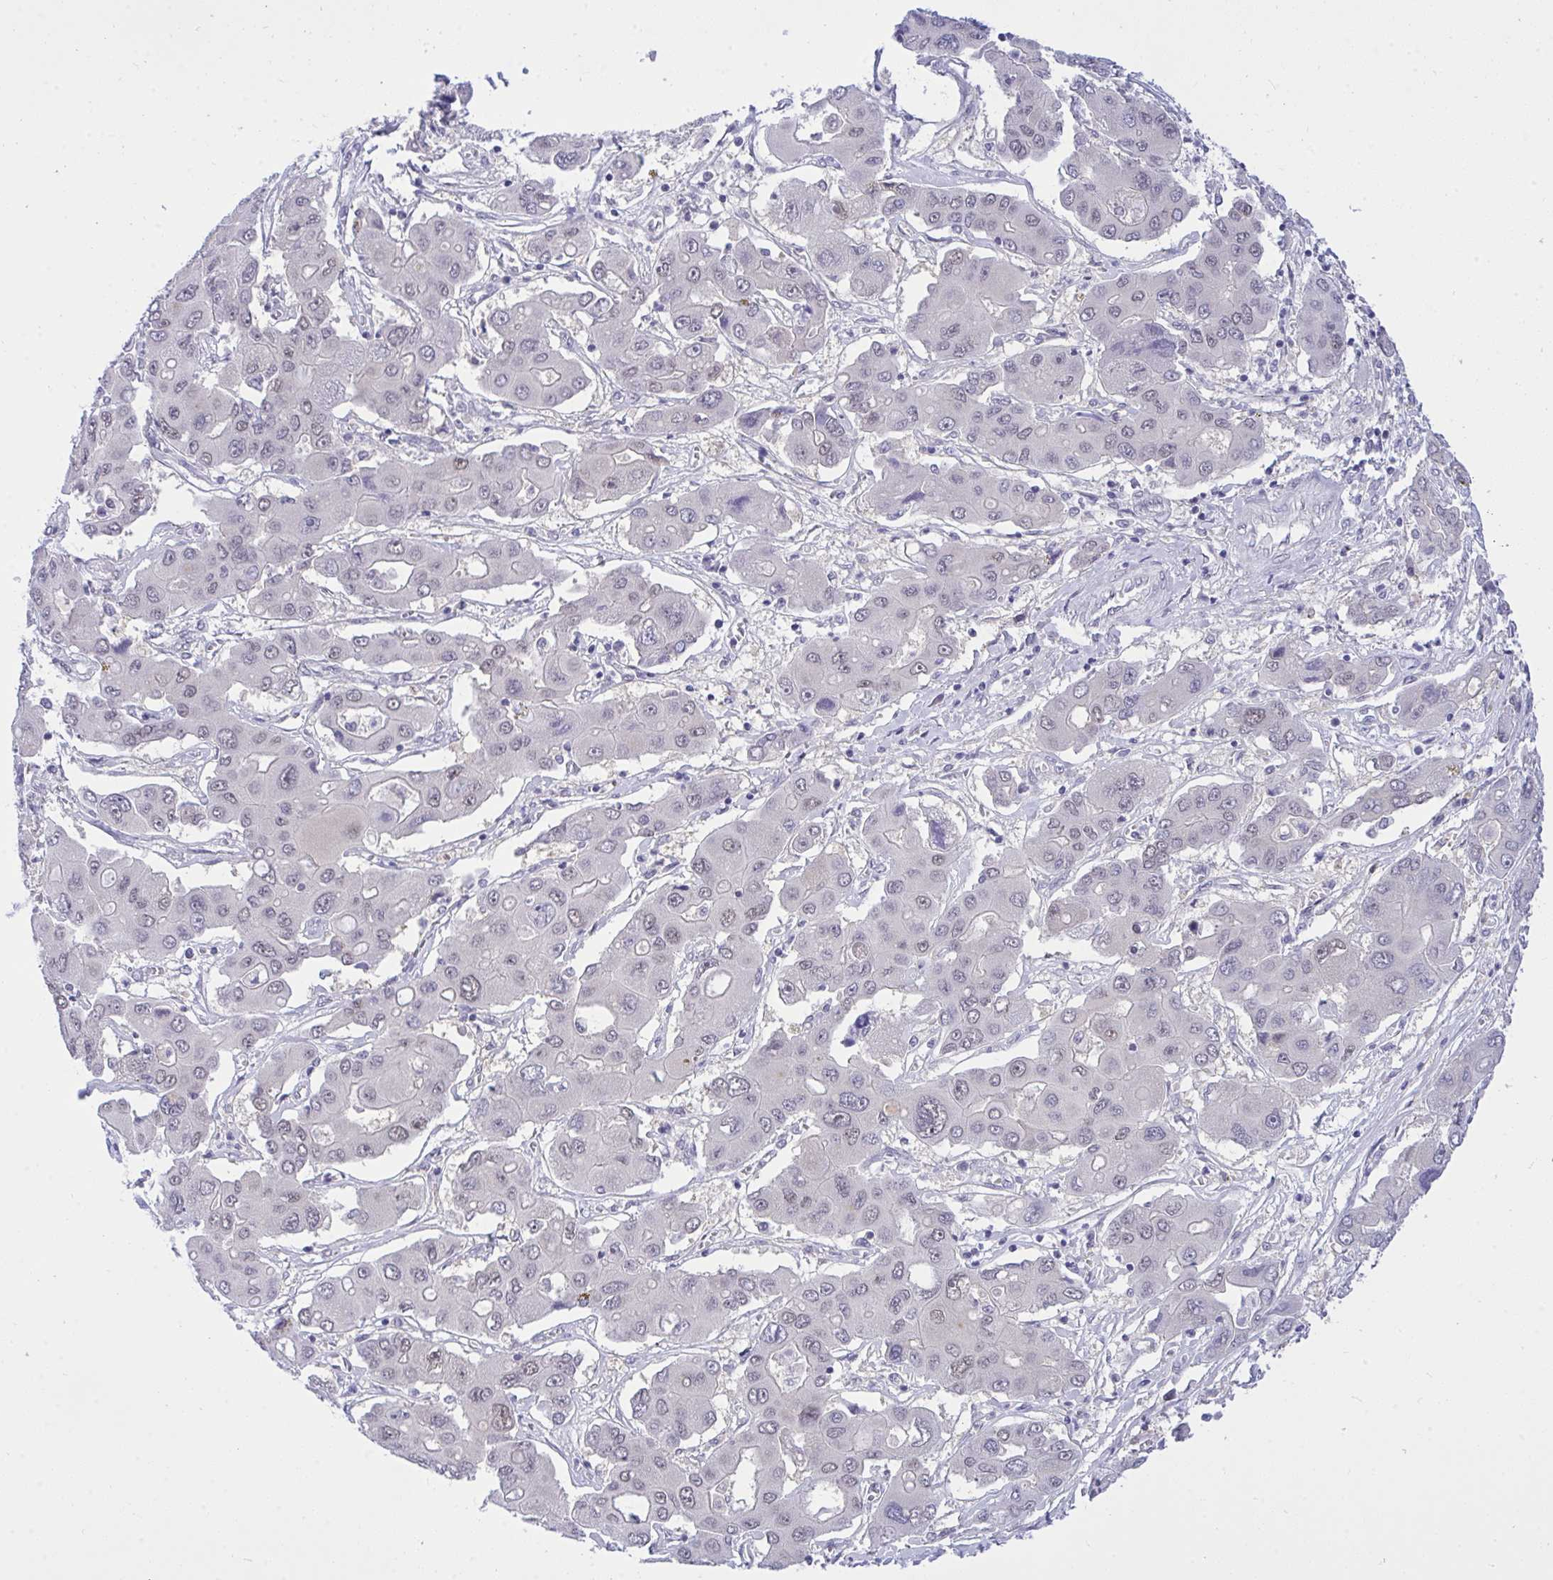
{"staining": {"intensity": "negative", "quantity": "none", "location": "none"}, "tissue": "liver cancer", "cell_type": "Tumor cells", "image_type": "cancer", "snomed": [{"axis": "morphology", "description": "Cholangiocarcinoma"}, {"axis": "topography", "description": "Liver"}], "caption": "Tumor cells are negative for protein expression in human liver cancer. (DAB immunohistochemistry visualized using brightfield microscopy, high magnification).", "gene": "THOP1", "patient": {"sex": "male", "age": 67}}